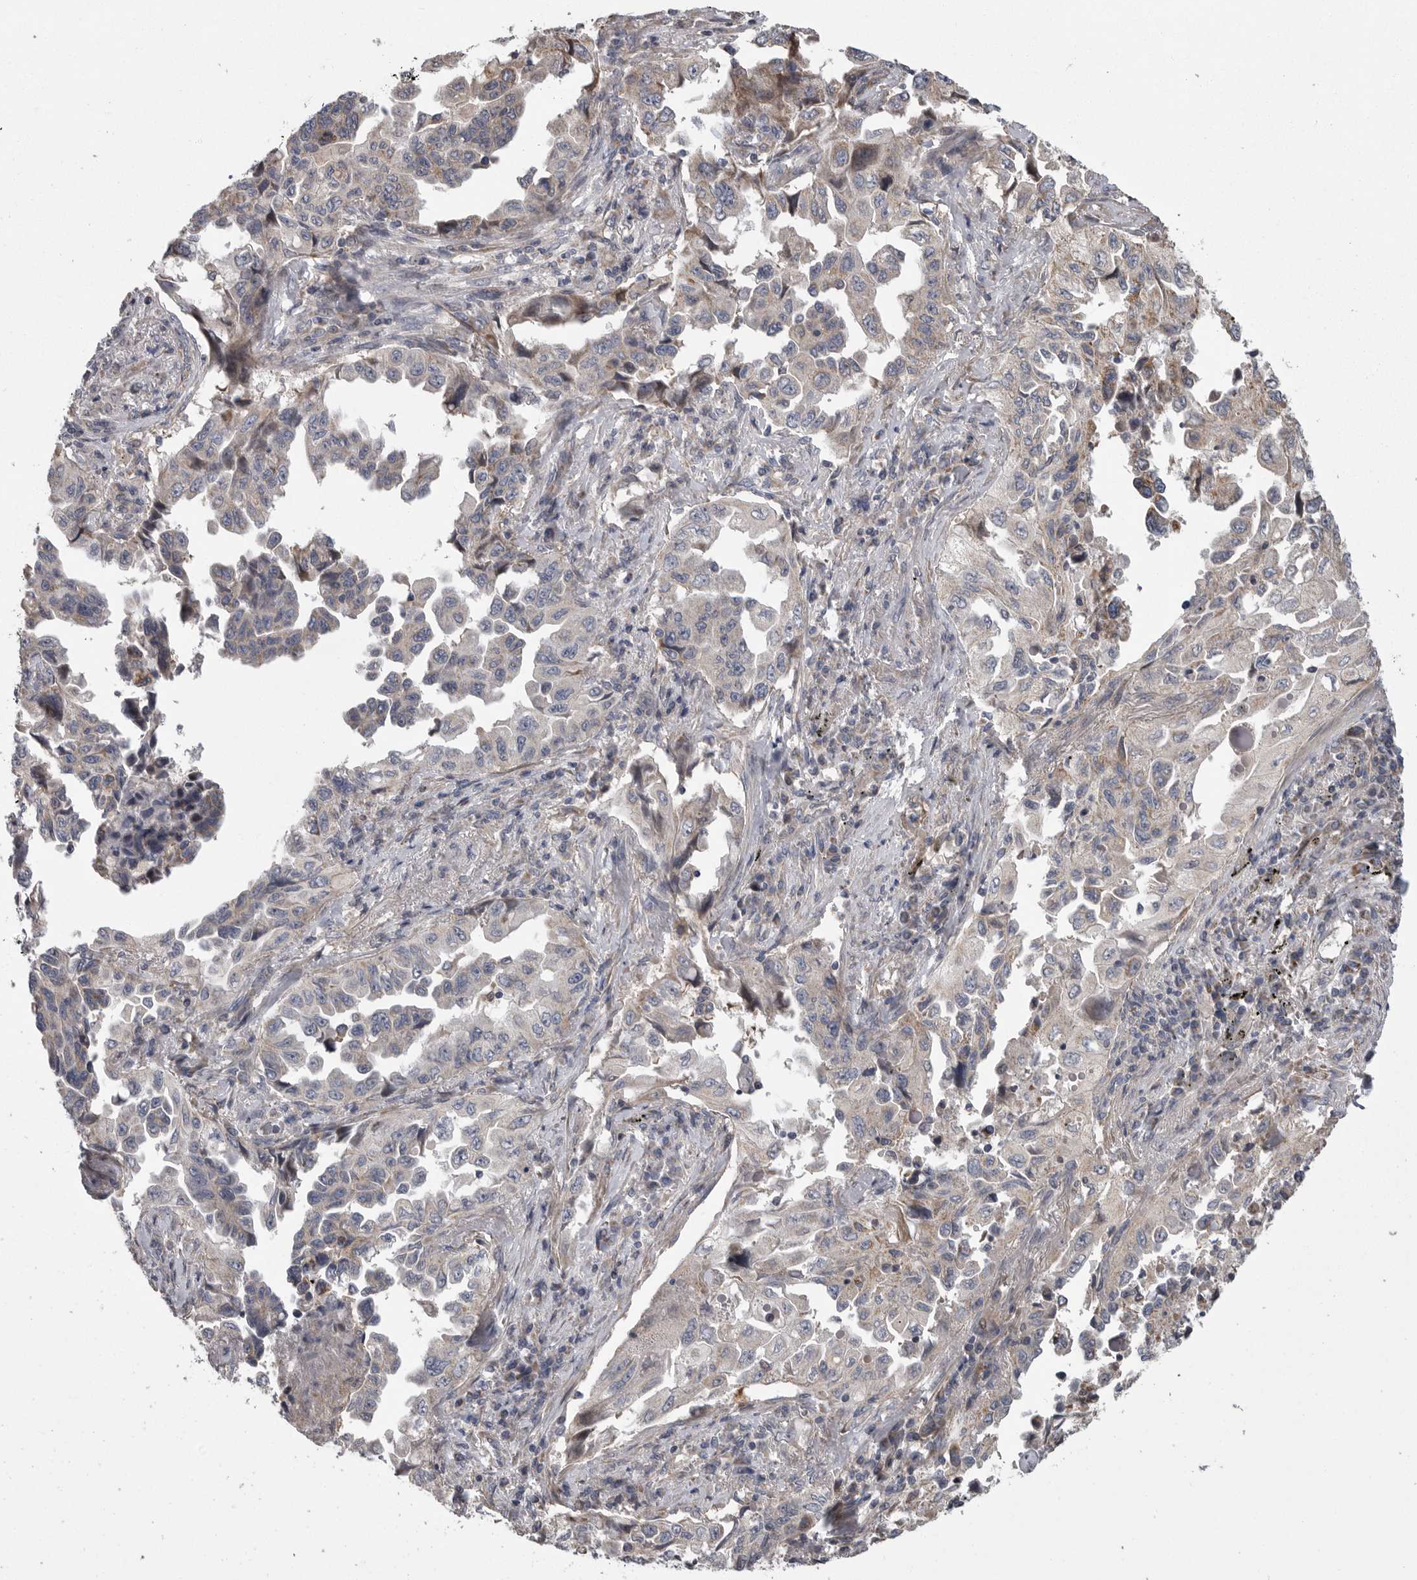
{"staining": {"intensity": "negative", "quantity": "none", "location": "none"}, "tissue": "lung cancer", "cell_type": "Tumor cells", "image_type": "cancer", "snomed": [{"axis": "morphology", "description": "Adenocarcinoma, NOS"}, {"axis": "topography", "description": "Lung"}], "caption": "Immunohistochemical staining of human lung cancer (adenocarcinoma) shows no significant staining in tumor cells.", "gene": "CRP", "patient": {"sex": "female", "age": 51}}